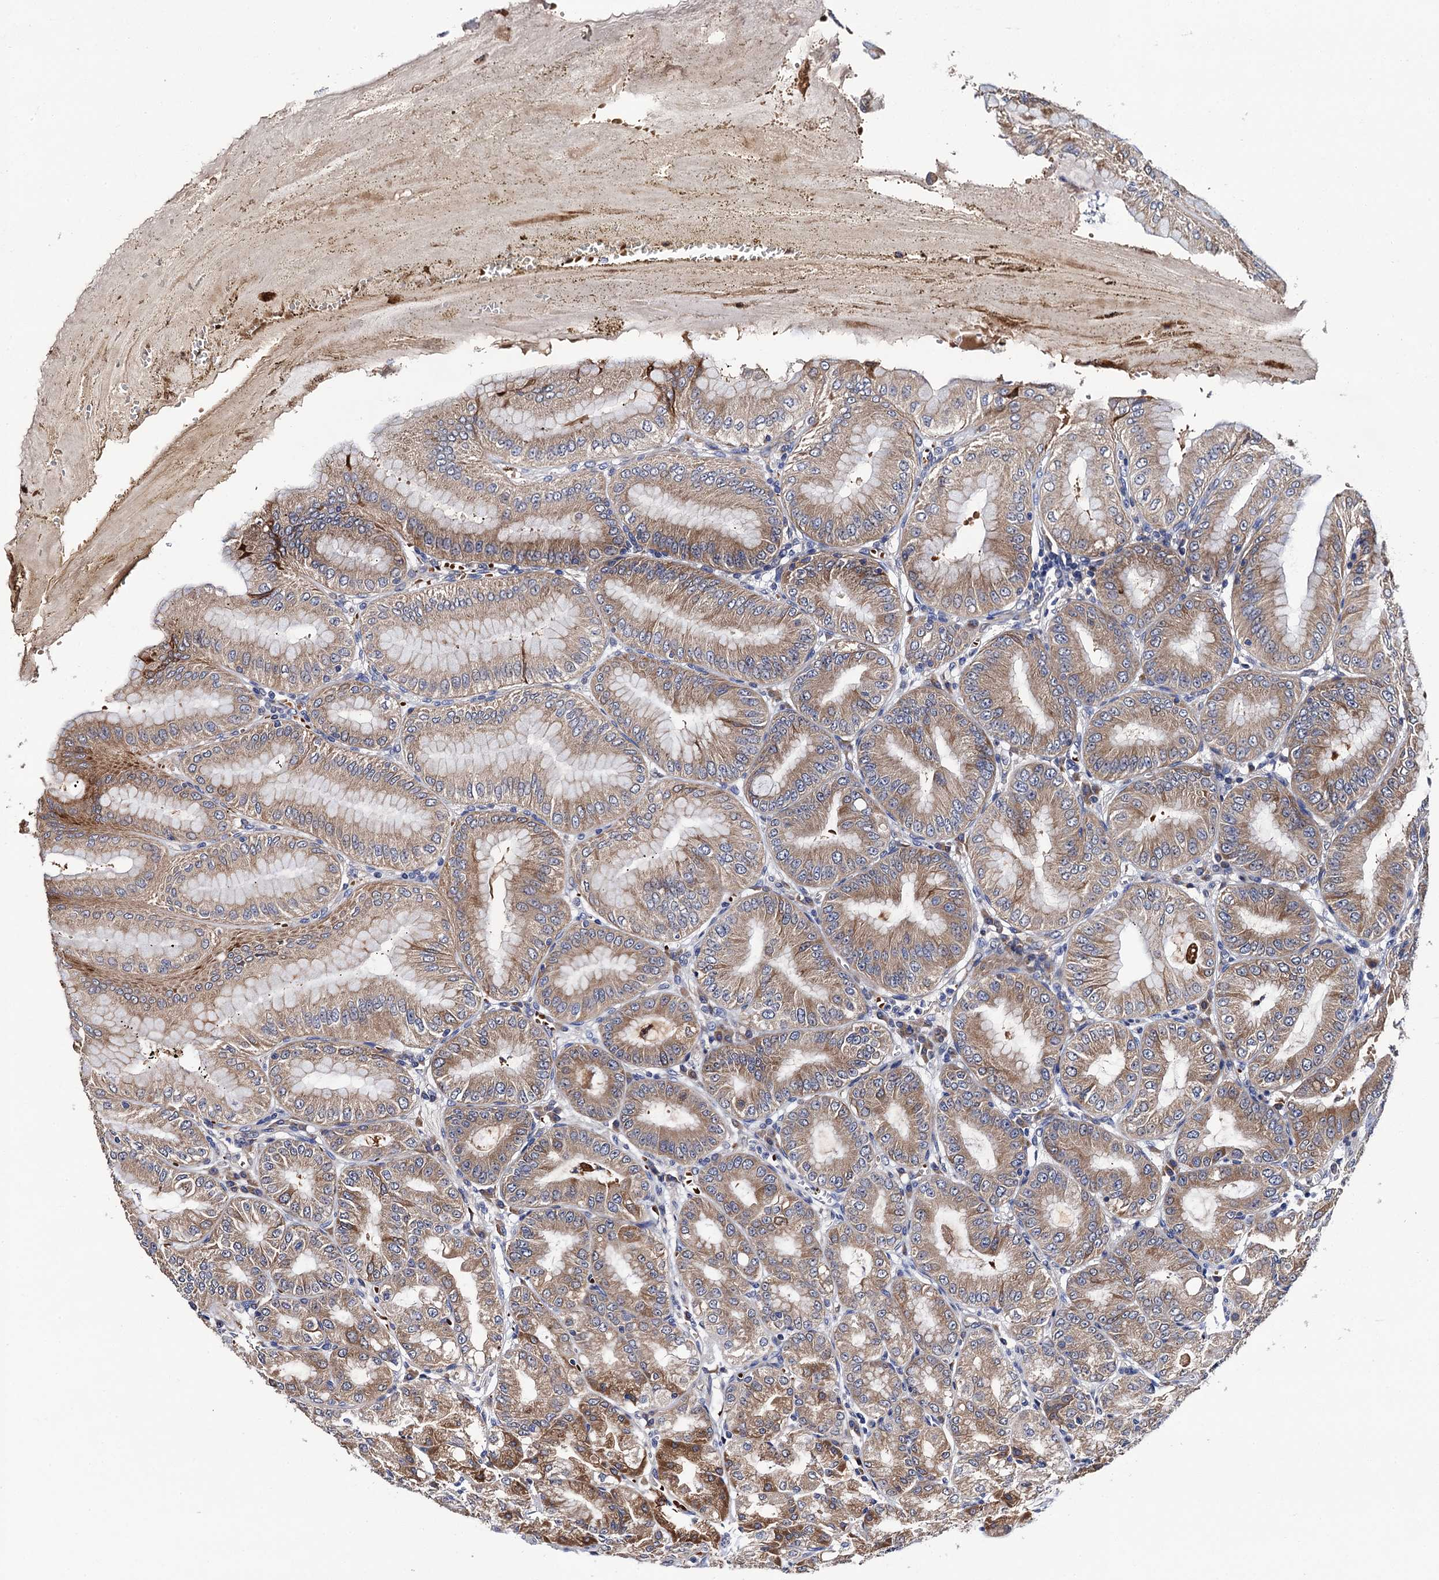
{"staining": {"intensity": "moderate", "quantity": ">75%", "location": "cytoplasmic/membranous"}, "tissue": "stomach", "cell_type": "Glandular cells", "image_type": "normal", "snomed": [{"axis": "morphology", "description": "Normal tissue, NOS"}, {"axis": "topography", "description": "Stomach, lower"}], "caption": "DAB (3,3'-diaminobenzidine) immunohistochemical staining of normal human stomach demonstrates moderate cytoplasmic/membranous protein positivity in about >75% of glandular cells. Using DAB (3,3'-diaminobenzidine) (brown) and hematoxylin (blue) stains, captured at high magnification using brightfield microscopy.", "gene": "TRMT112", "patient": {"sex": "male", "age": 71}}